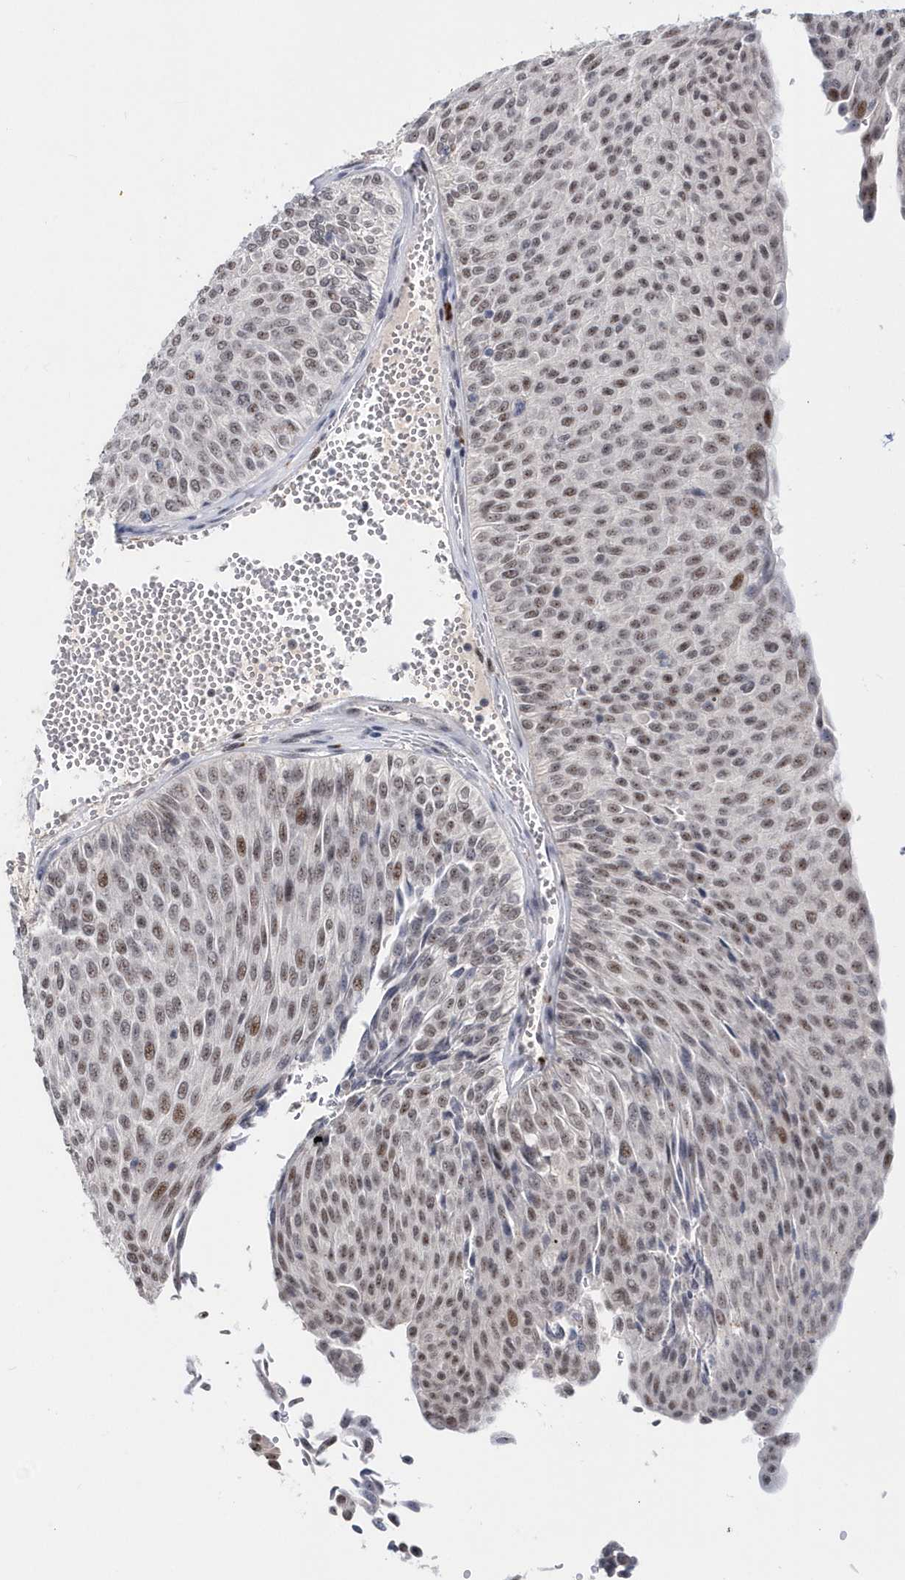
{"staining": {"intensity": "moderate", "quantity": "25%-75%", "location": "nuclear"}, "tissue": "urothelial cancer", "cell_type": "Tumor cells", "image_type": "cancer", "snomed": [{"axis": "morphology", "description": "Urothelial carcinoma, Low grade"}, {"axis": "topography", "description": "Urinary bladder"}], "caption": "Urothelial carcinoma (low-grade) tissue demonstrates moderate nuclear expression in approximately 25%-75% of tumor cells, visualized by immunohistochemistry.", "gene": "ASCL4", "patient": {"sex": "male", "age": 78}}